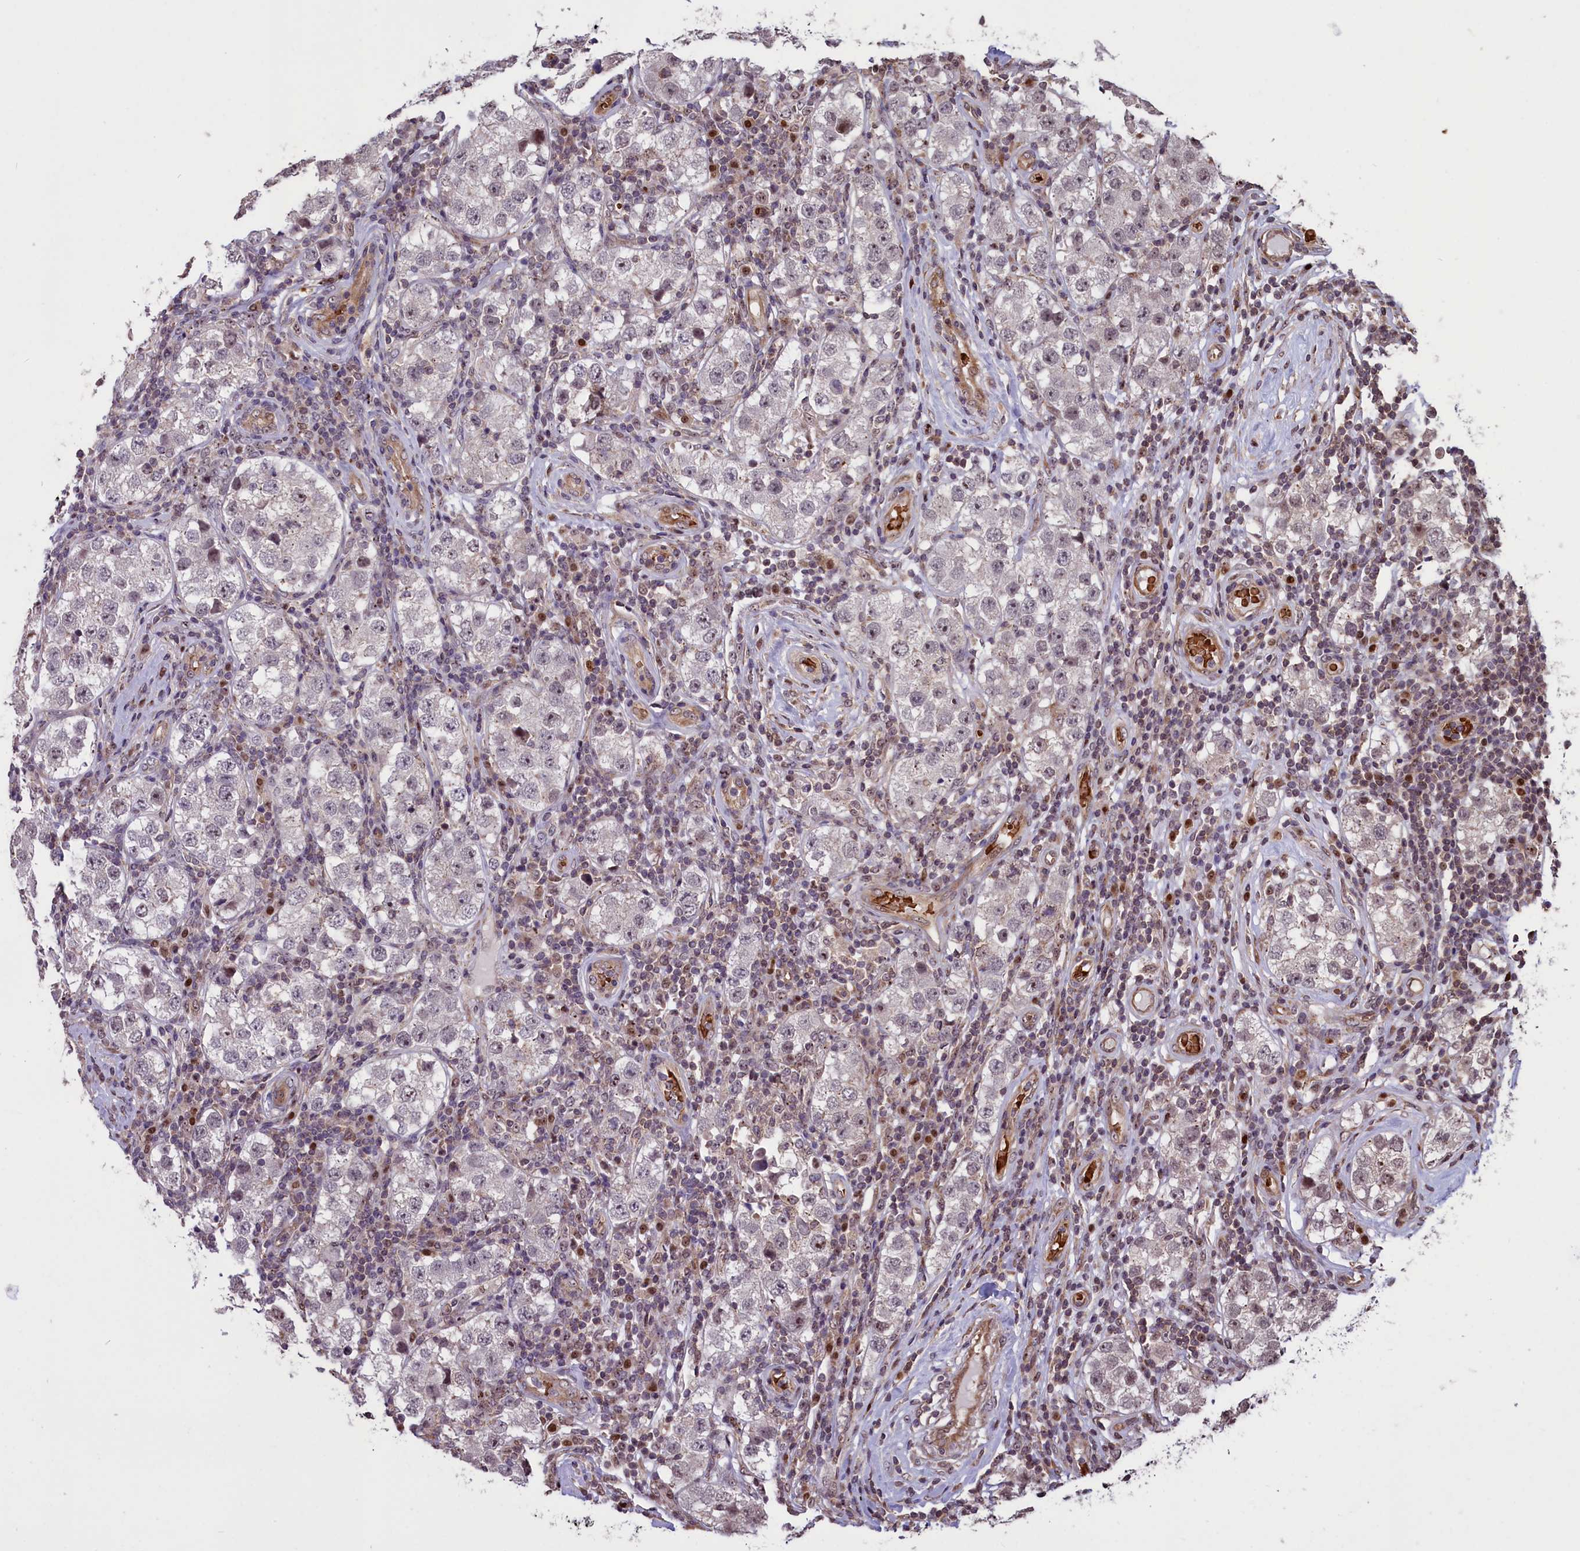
{"staining": {"intensity": "weak", "quantity": "<25%", "location": "nuclear"}, "tissue": "testis cancer", "cell_type": "Tumor cells", "image_type": "cancer", "snomed": [{"axis": "morphology", "description": "Seminoma, NOS"}, {"axis": "topography", "description": "Testis"}], "caption": "This is an immunohistochemistry image of human testis seminoma. There is no staining in tumor cells.", "gene": "SHFL", "patient": {"sex": "male", "age": 34}}